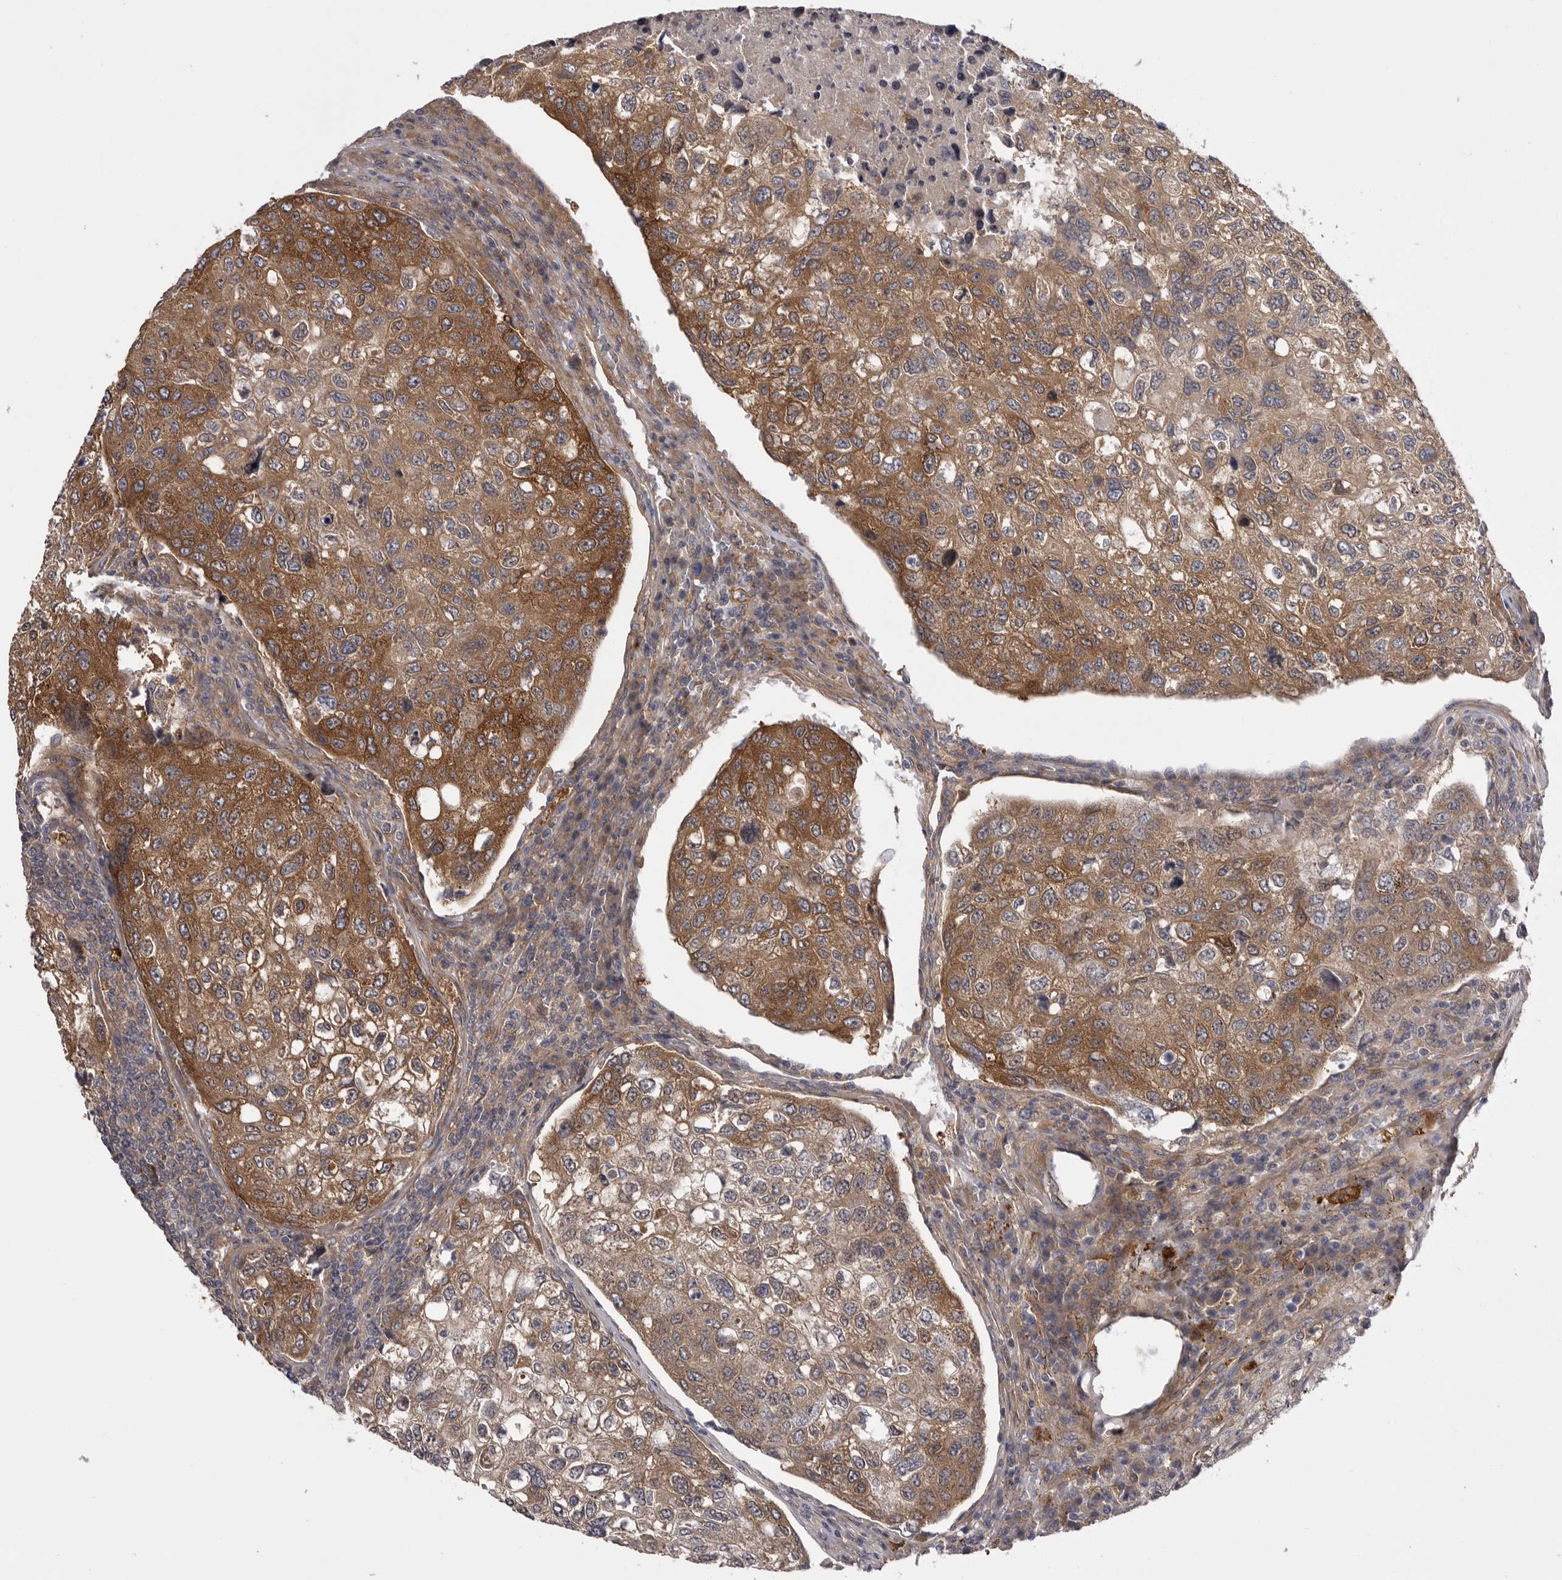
{"staining": {"intensity": "moderate", "quantity": ">75%", "location": "cytoplasmic/membranous"}, "tissue": "urothelial cancer", "cell_type": "Tumor cells", "image_type": "cancer", "snomed": [{"axis": "morphology", "description": "Urothelial carcinoma, High grade"}, {"axis": "topography", "description": "Lymph node"}, {"axis": "topography", "description": "Urinary bladder"}], "caption": "A medium amount of moderate cytoplasmic/membranous positivity is identified in about >75% of tumor cells in urothelial carcinoma (high-grade) tissue. Using DAB (brown) and hematoxylin (blue) stains, captured at high magnification using brightfield microscopy.", "gene": "OSBPL9", "patient": {"sex": "male", "age": 51}}